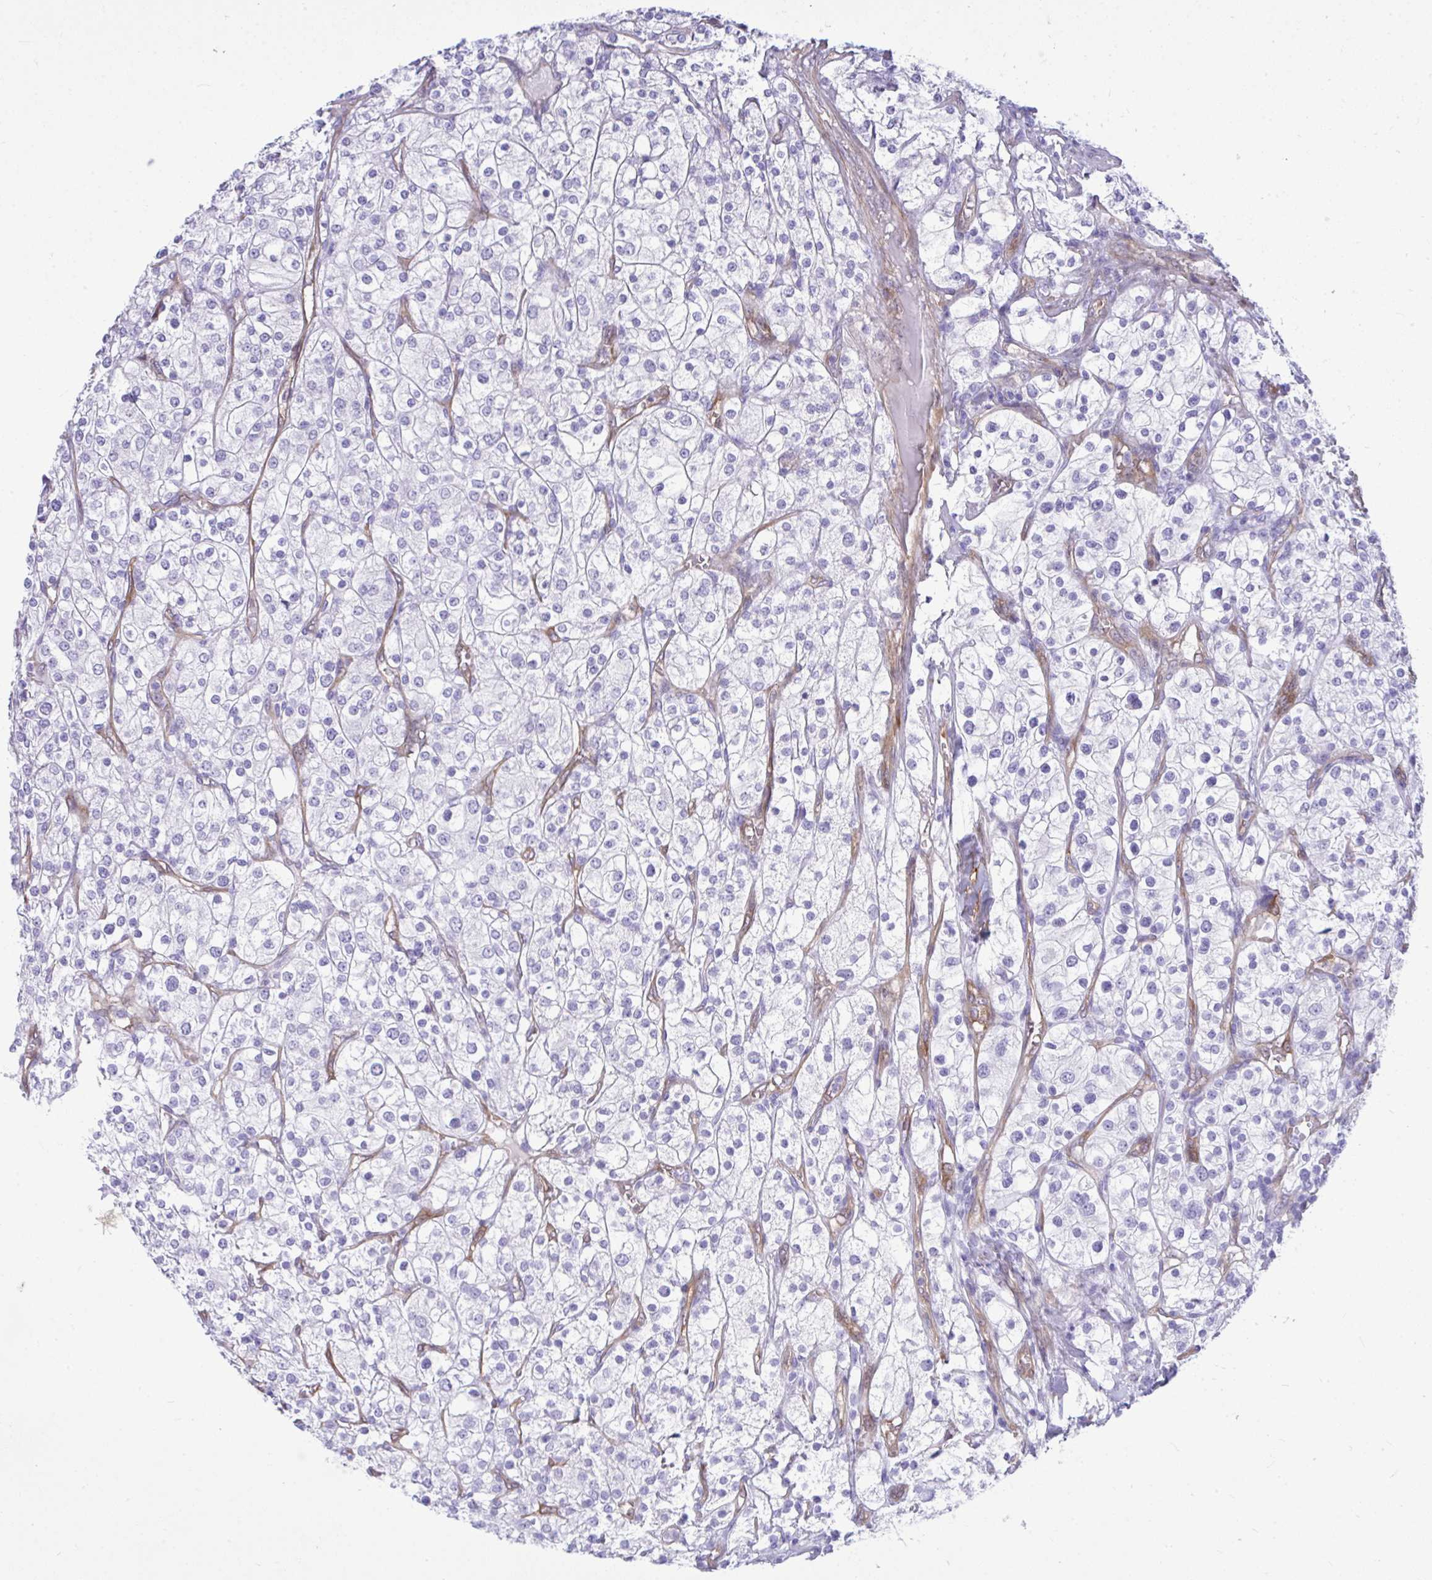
{"staining": {"intensity": "negative", "quantity": "none", "location": "none"}, "tissue": "renal cancer", "cell_type": "Tumor cells", "image_type": "cancer", "snomed": [{"axis": "morphology", "description": "Adenocarcinoma, NOS"}, {"axis": "topography", "description": "Kidney"}], "caption": "Micrograph shows no significant protein positivity in tumor cells of adenocarcinoma (renal).", "gene": "LIMS2", "patient": {"sex": "male", "age": 80}}